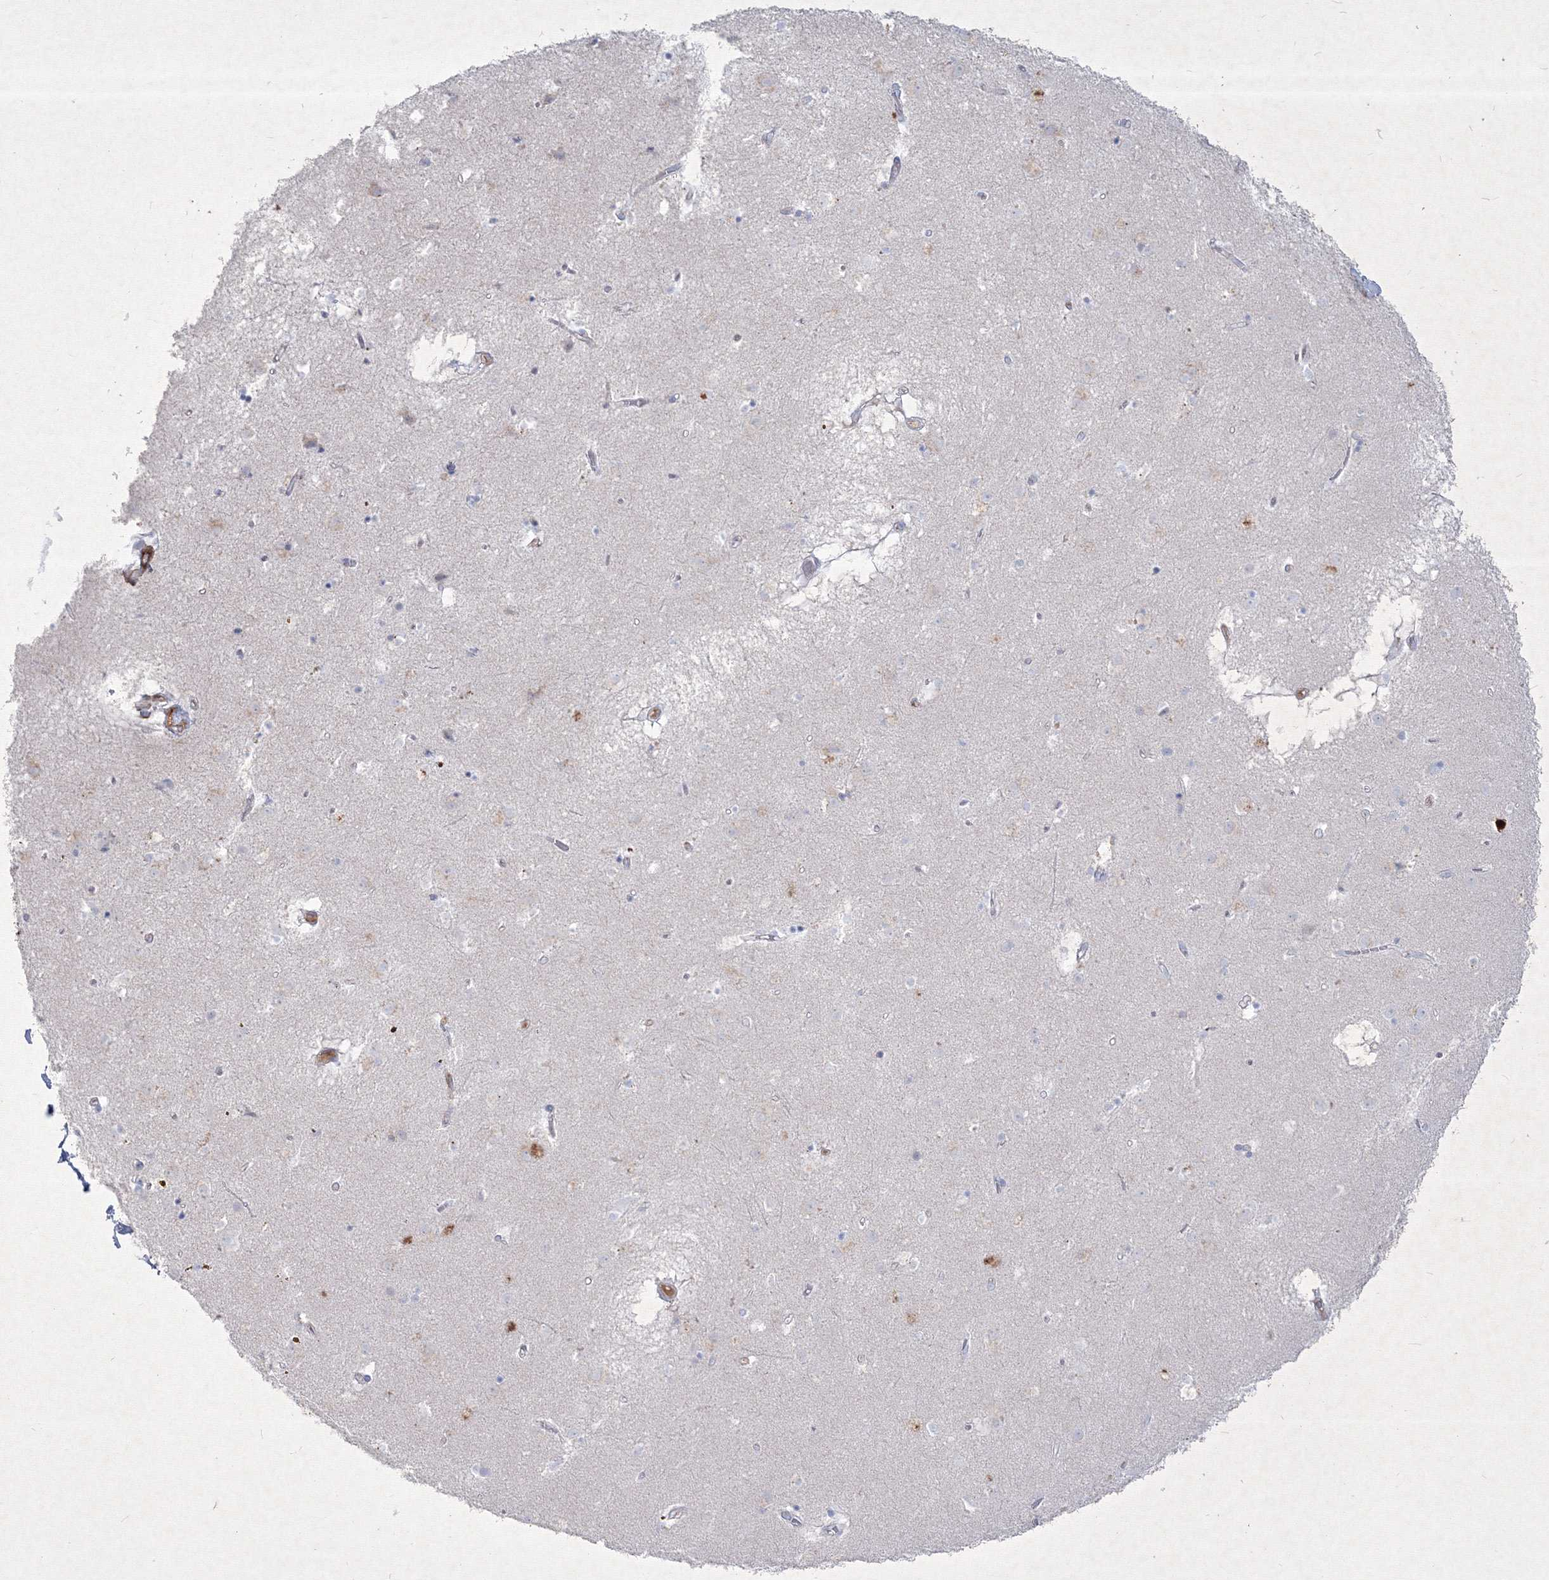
{"staining": {"intensity": "negative", "quantity": "none", "location": "none"}, "tissue": "caudate", "cell_type": "Glial cells", "image_type": "normal", "snomed": [{"axis": "morphology", "description": "Normal tissue, NOS"}, {"axis": "topography", "description": "Lateral ventricle wall"}], "caption": "IHC photomicrograph of benign caudate stained for a protein (brown), which reveals no expression in glial cells. (DAB IHC, high magnification).", "gene": "TMEM139", "patient": {"sex": "male", "age": 70}}